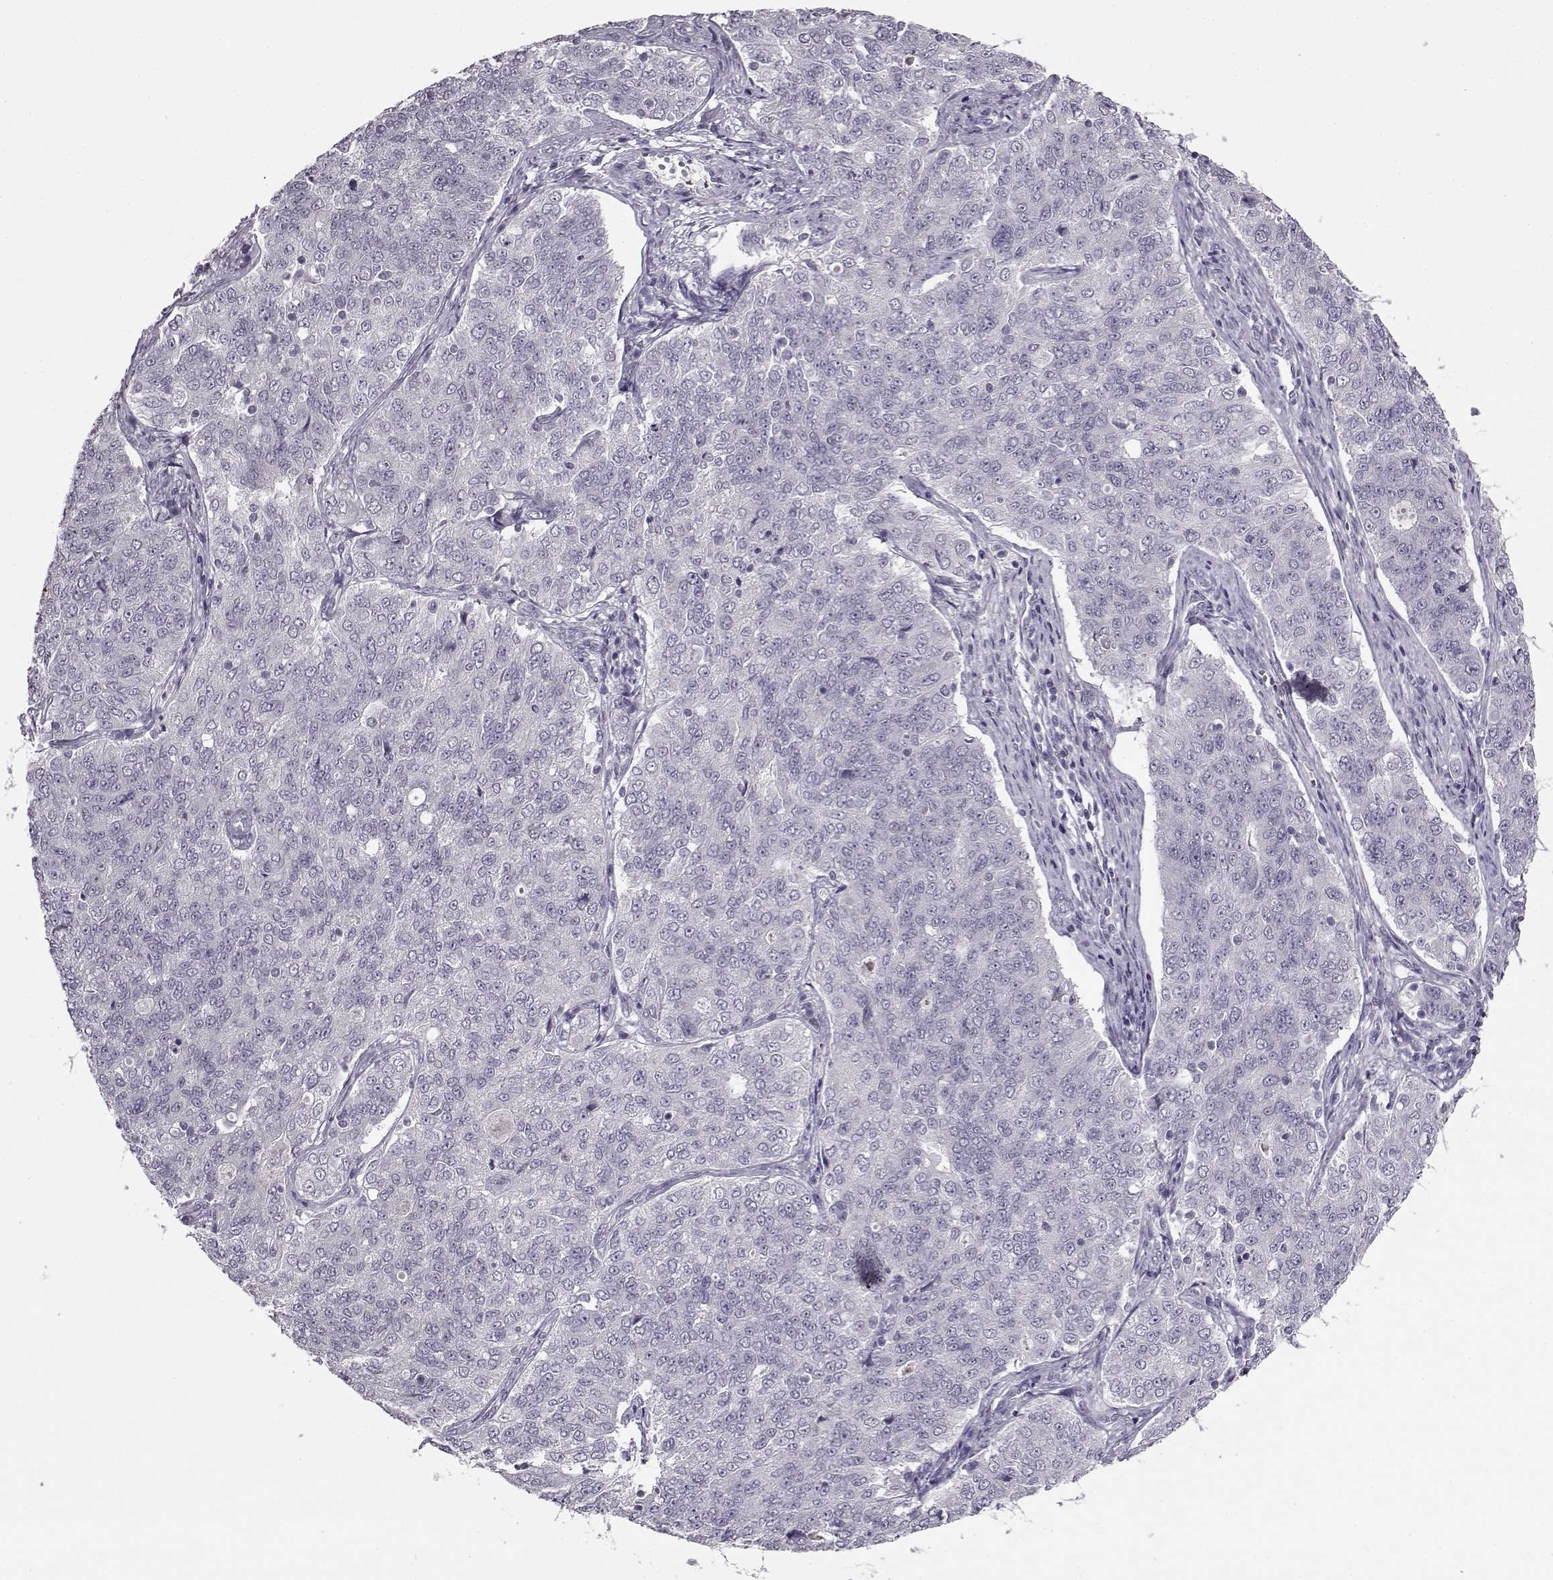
{"staining": {"intensity": "negative", "quantity": "none", "location": "none"}, "tissue": "endometrial cancer", "cell_type": "Tumor cells", "image_type": "cancer", "snomed": [{"axis": "morphology", "description": "Adenocarcinoma, NOS"}, {"axis": "topography", "description": "Endometrium"}], "caption": "IHC of endometrial adenocarcinoma demonstrates no positivity in tumor cells. Nuclei are stained in blue.", "gene": "RP1L1", "patient": {"sex": "female", "age": 43}}